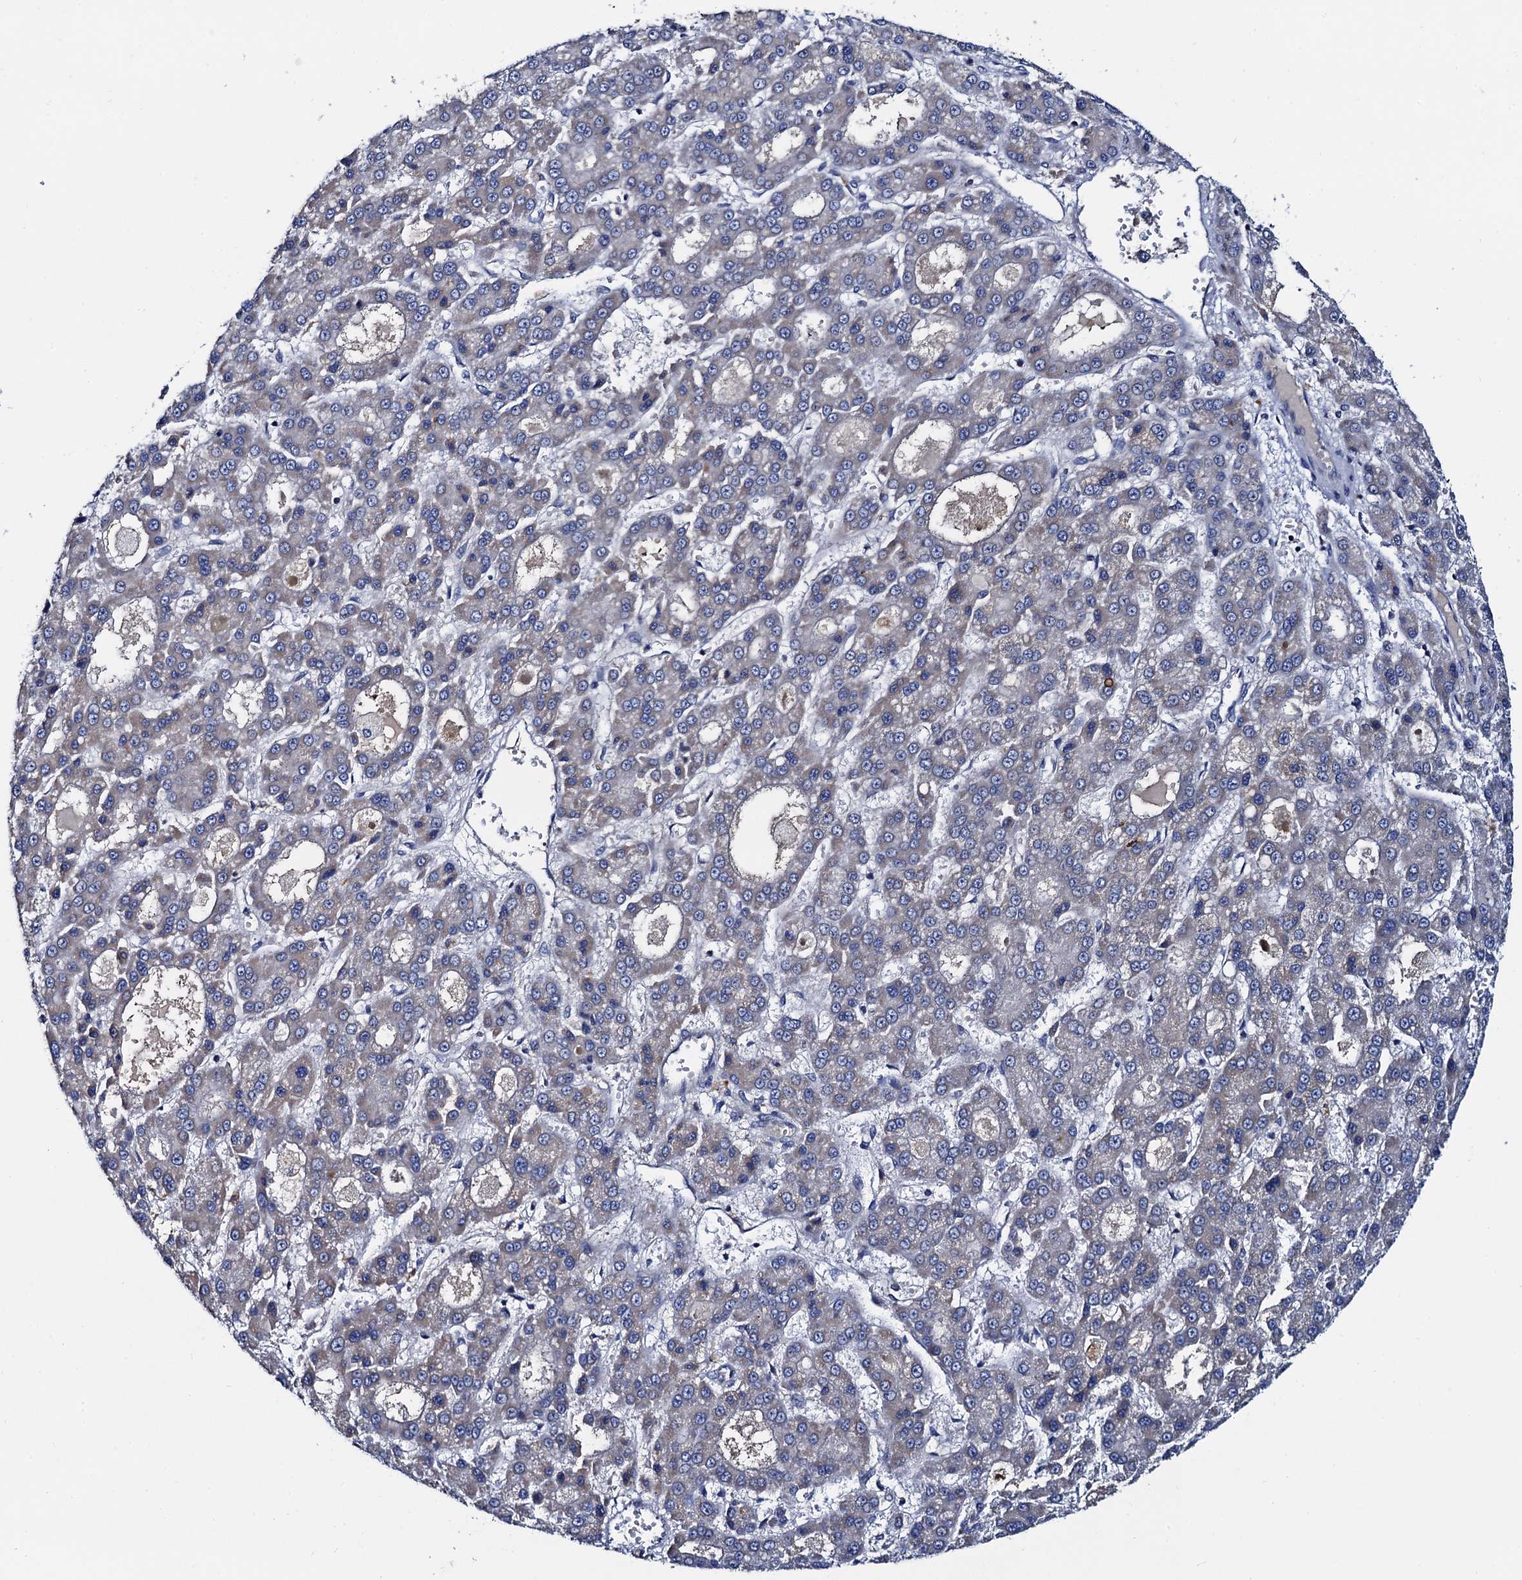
{"staining": {"intensity": "weak", "quantity": "<25%", "location": "cytoplasmic/membranous"}, "tissue": "liver cancer", "cell_type": "Tumor cells", "image_type": "cancer", "snomed": [{"axis": "morphology", "description": "Carcinoma, Hepatocellular, NOS"}, {"axis": "topography", "description": "Liver"}], "caption": "Liver cancer was stained to show a protein in brown. There is no significant positivity in tumor cells.", "gene": "MRPL48", "patient": {"sex": "male", "age": 70}}